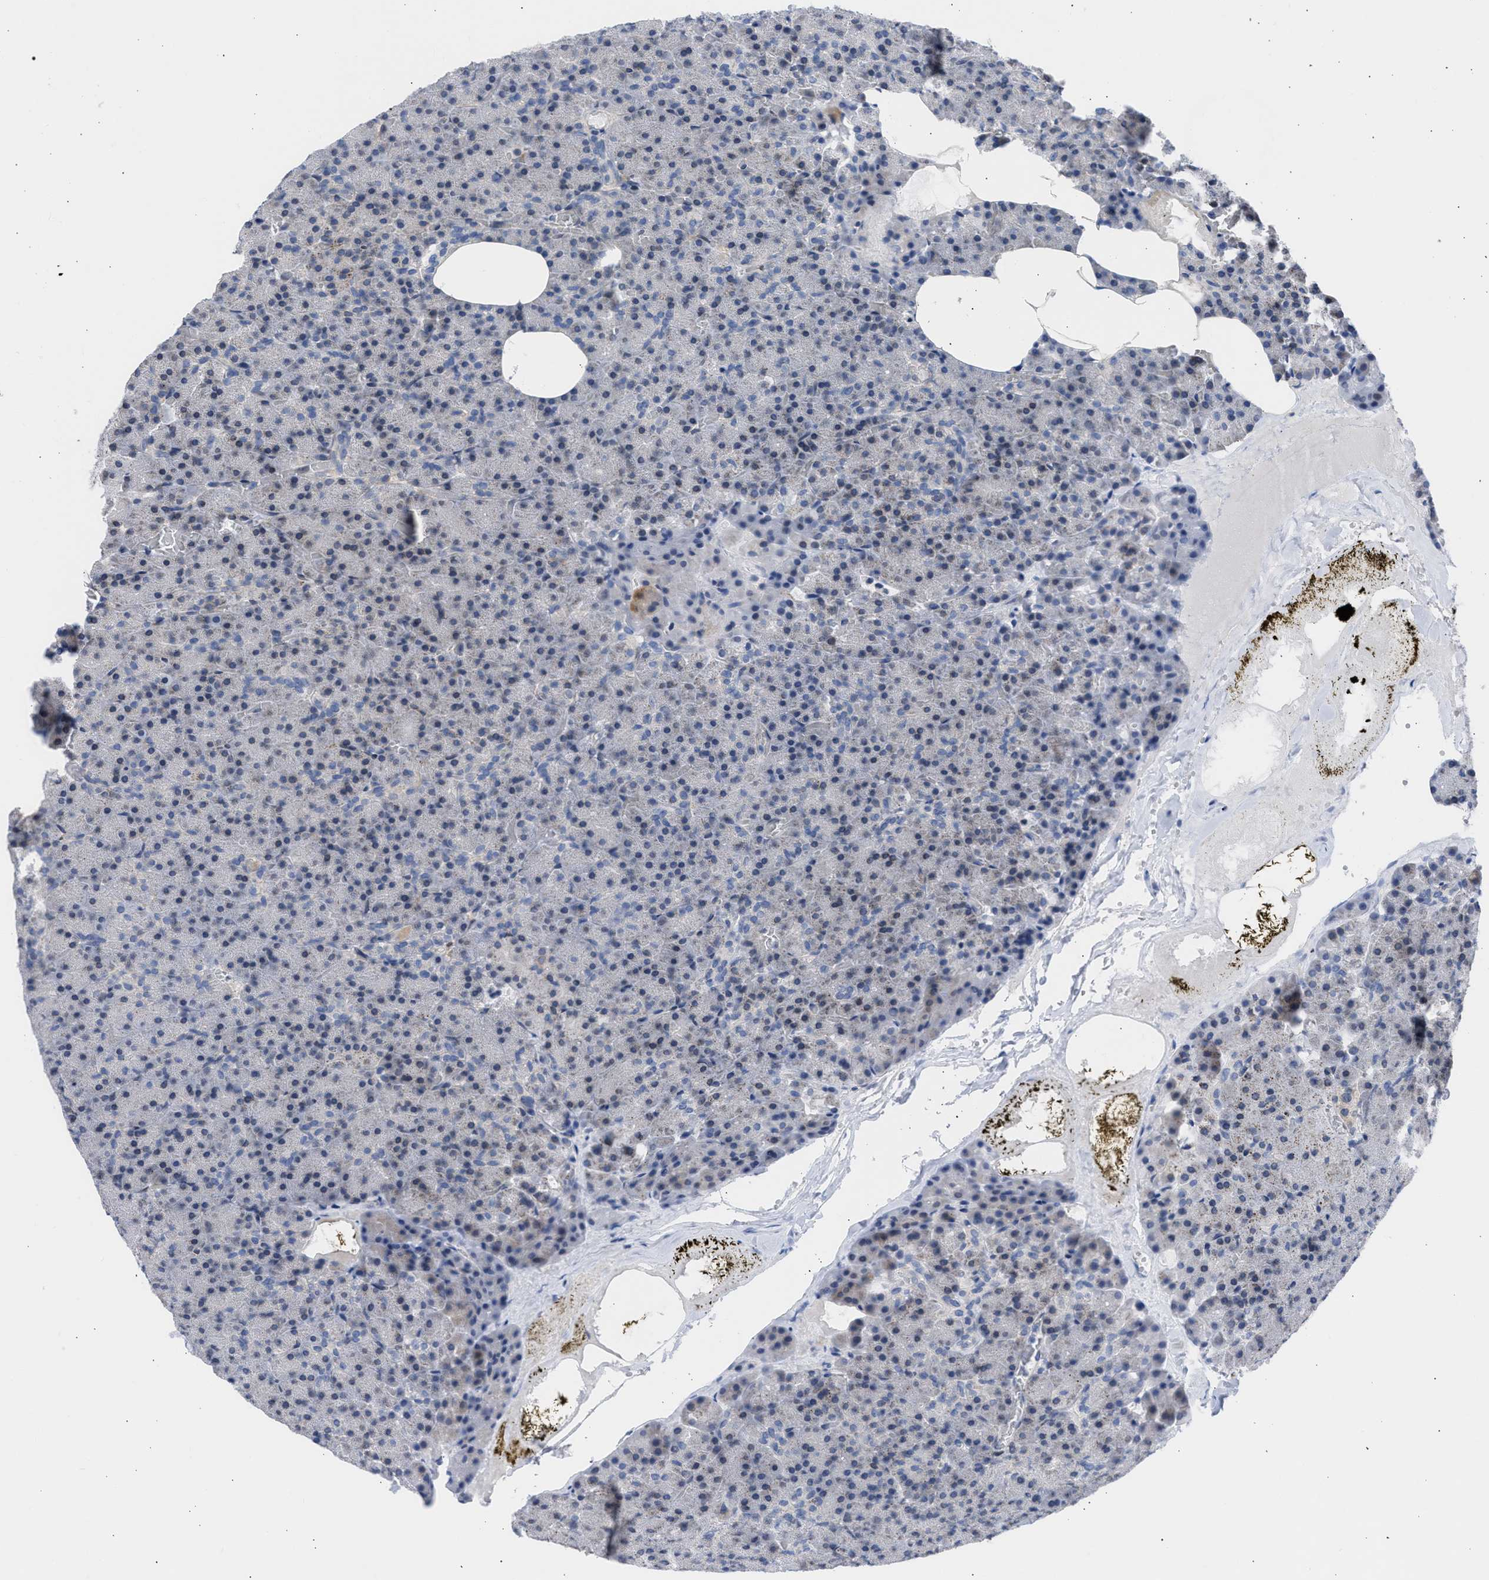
{"staining": {"intensity": "negative", "quantity": "none", "location": "none"}, "tissue": "pancreas", "cell_type": "Exocrine glandular cells", "image_type": "normal", "snomed": [{"axis": "morphology", "description": "Normal tissue, NOS"}, {"axis": "morphology", "description": "Carcinoid, malignant, NOS"}, {"axis": "topography", "description": "Pancreas"}], "caption": "Exocrine glandular cells show no significant expression in normal pancreas. (Immunohistochemistry (ihc), brightfield microscopy, high magnification).", "gene": "NUP35", "patient": {"sex": "female", "age": 35}}